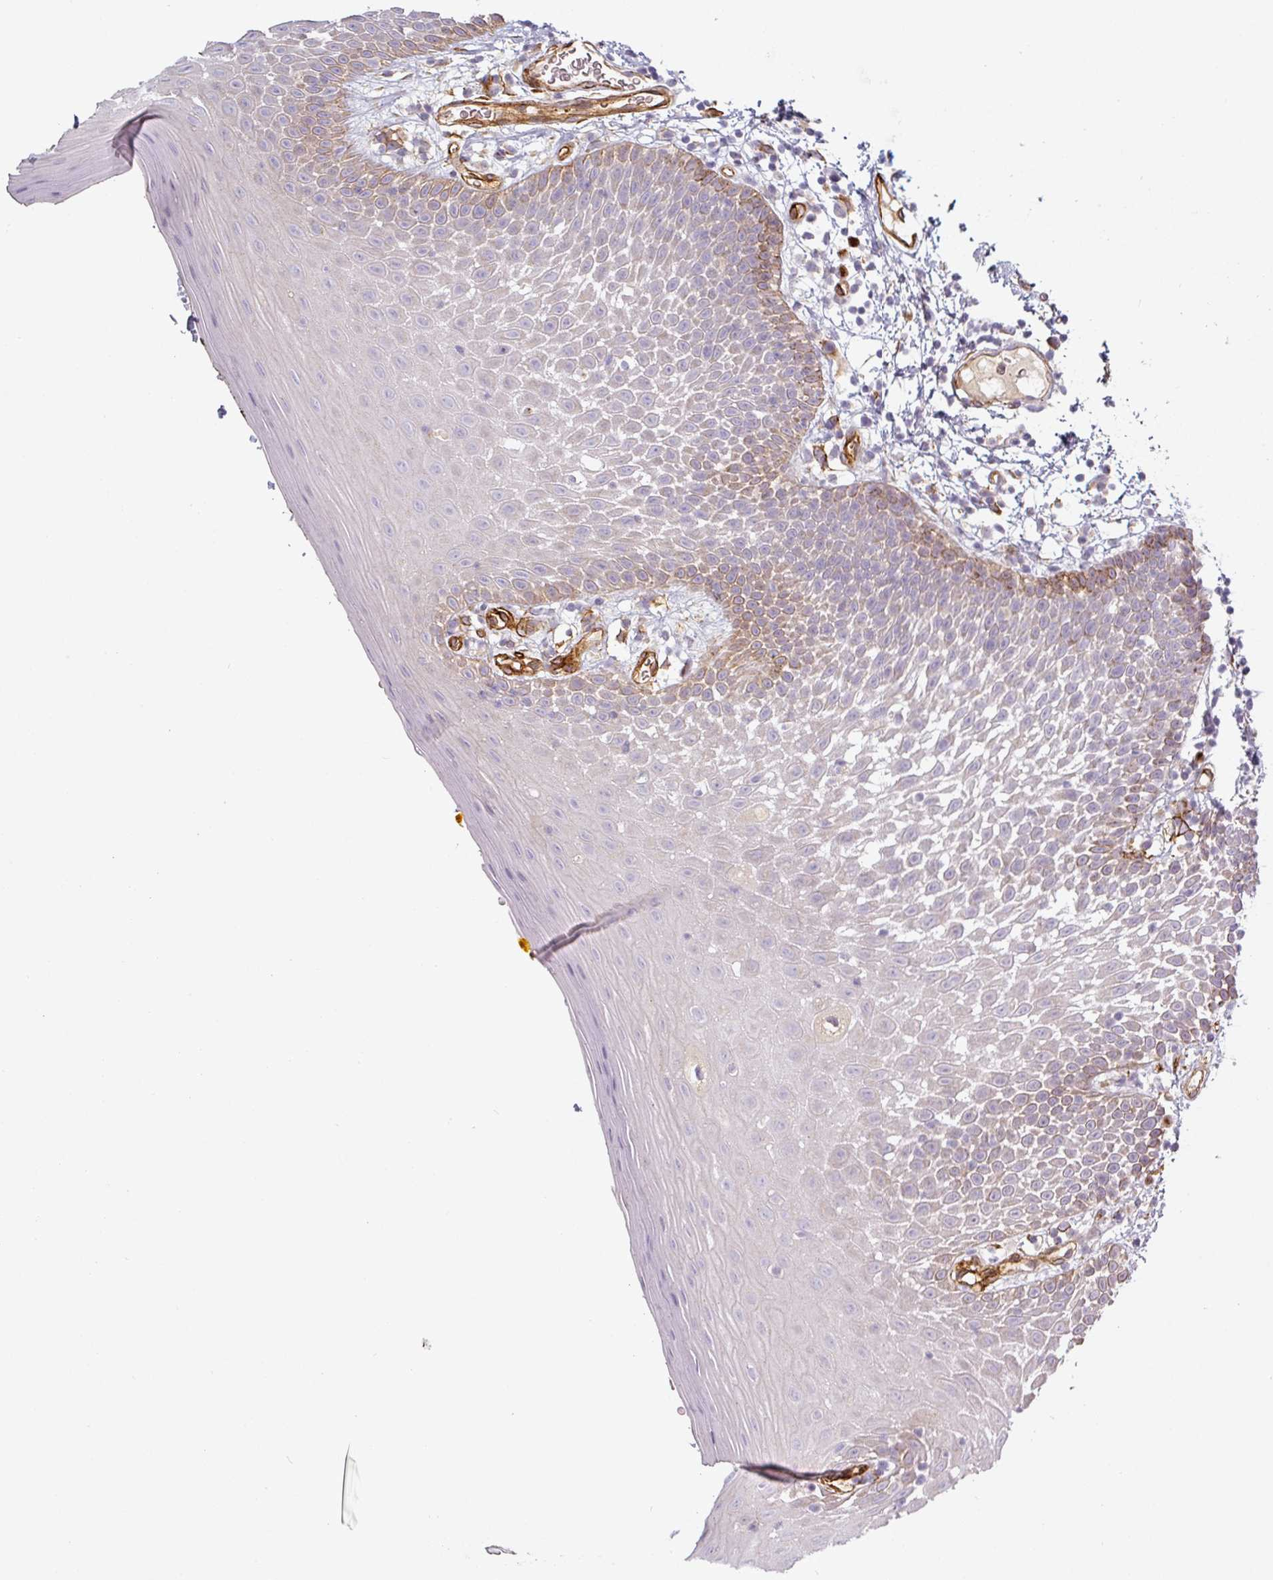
{"staining": {"intensity": "strong", "quantity": "<25%", "location": "cytoplasmic/membranous"}, "tissue": "oral mucosa", "cell_type": "Squamous epithelial cells", "image_type": "normal", "snomed": [{"axis": "morphology", "description": "Normal tissue, NOS"}, {"axis": "morphology", "description": "Squamous cell carcinoma, NOS"}, {"axis": "topography", "description": "Oral tissue"}, {"axis": "topography", "description": "Tounge, NOS"}, {"axis": "topography", "description": "Head-Neck"}], "caption": "Immunohistochemistry photomicrograph of benign human oral mucosa stained for a protein (brown), which shows medium levels of strong cytoplasmic/membranous positivity in about <25% of squamous epithelial cells.", "gene": "PRODH2", "patient": {"sex": "male", "age": 76}}